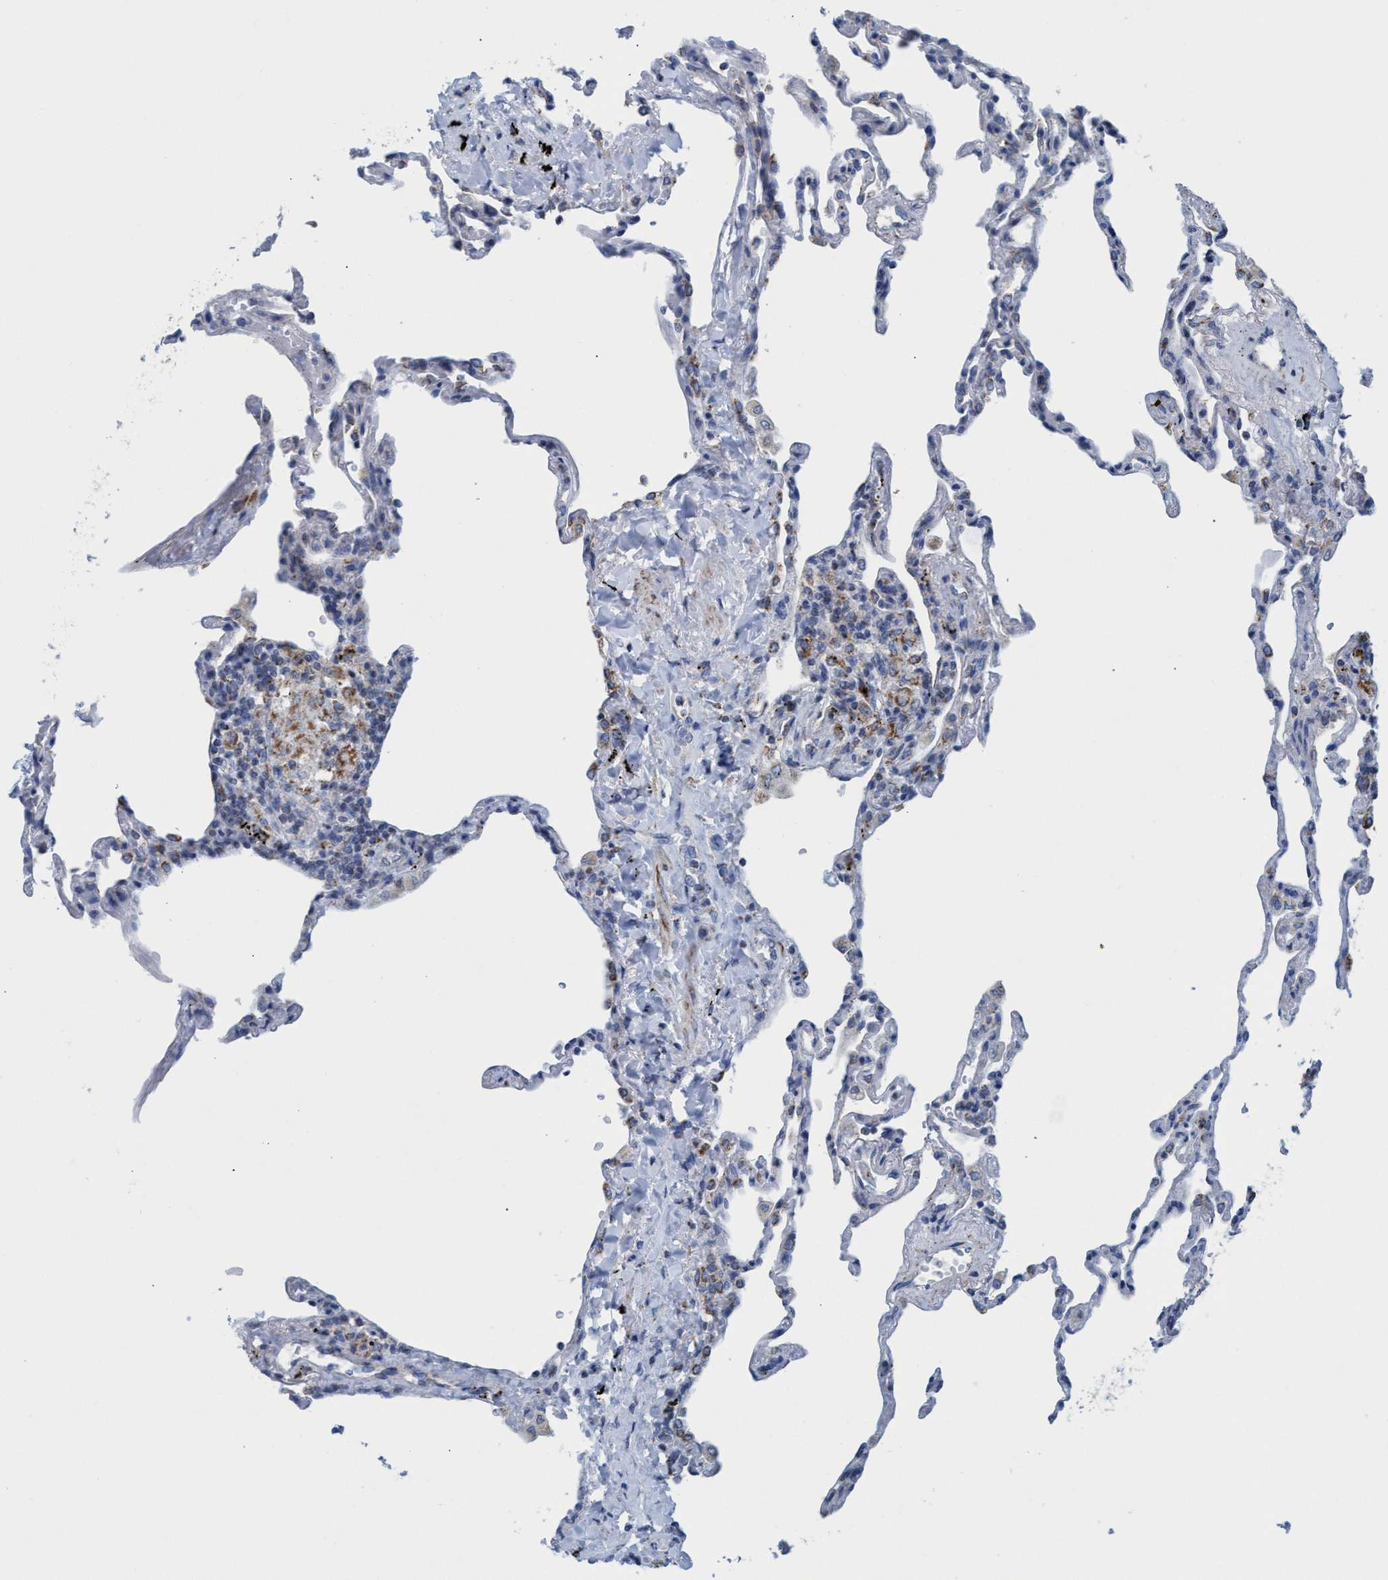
{"staining": {"intensity": "moderate", "quantity": "<25%", "location": "cytoplasmic/membranous"}, "tissue": "lung", "cell_type": "Alveolar cells", "image_type": "normal", "snomed": [{"axis": "morphology", "description": "Normal tissue, NOS"}, {"axis": "topography", "description": "Lung"}], "caption": "The histopathology image exhibits immunohistochemical staining of benign lung. There is moderate cytoplasmic/membranous positivity is identified in approximately <25% of alveolar cells.", "gene": "GGA3", "patient": {"sex": "male", "age": 59}}